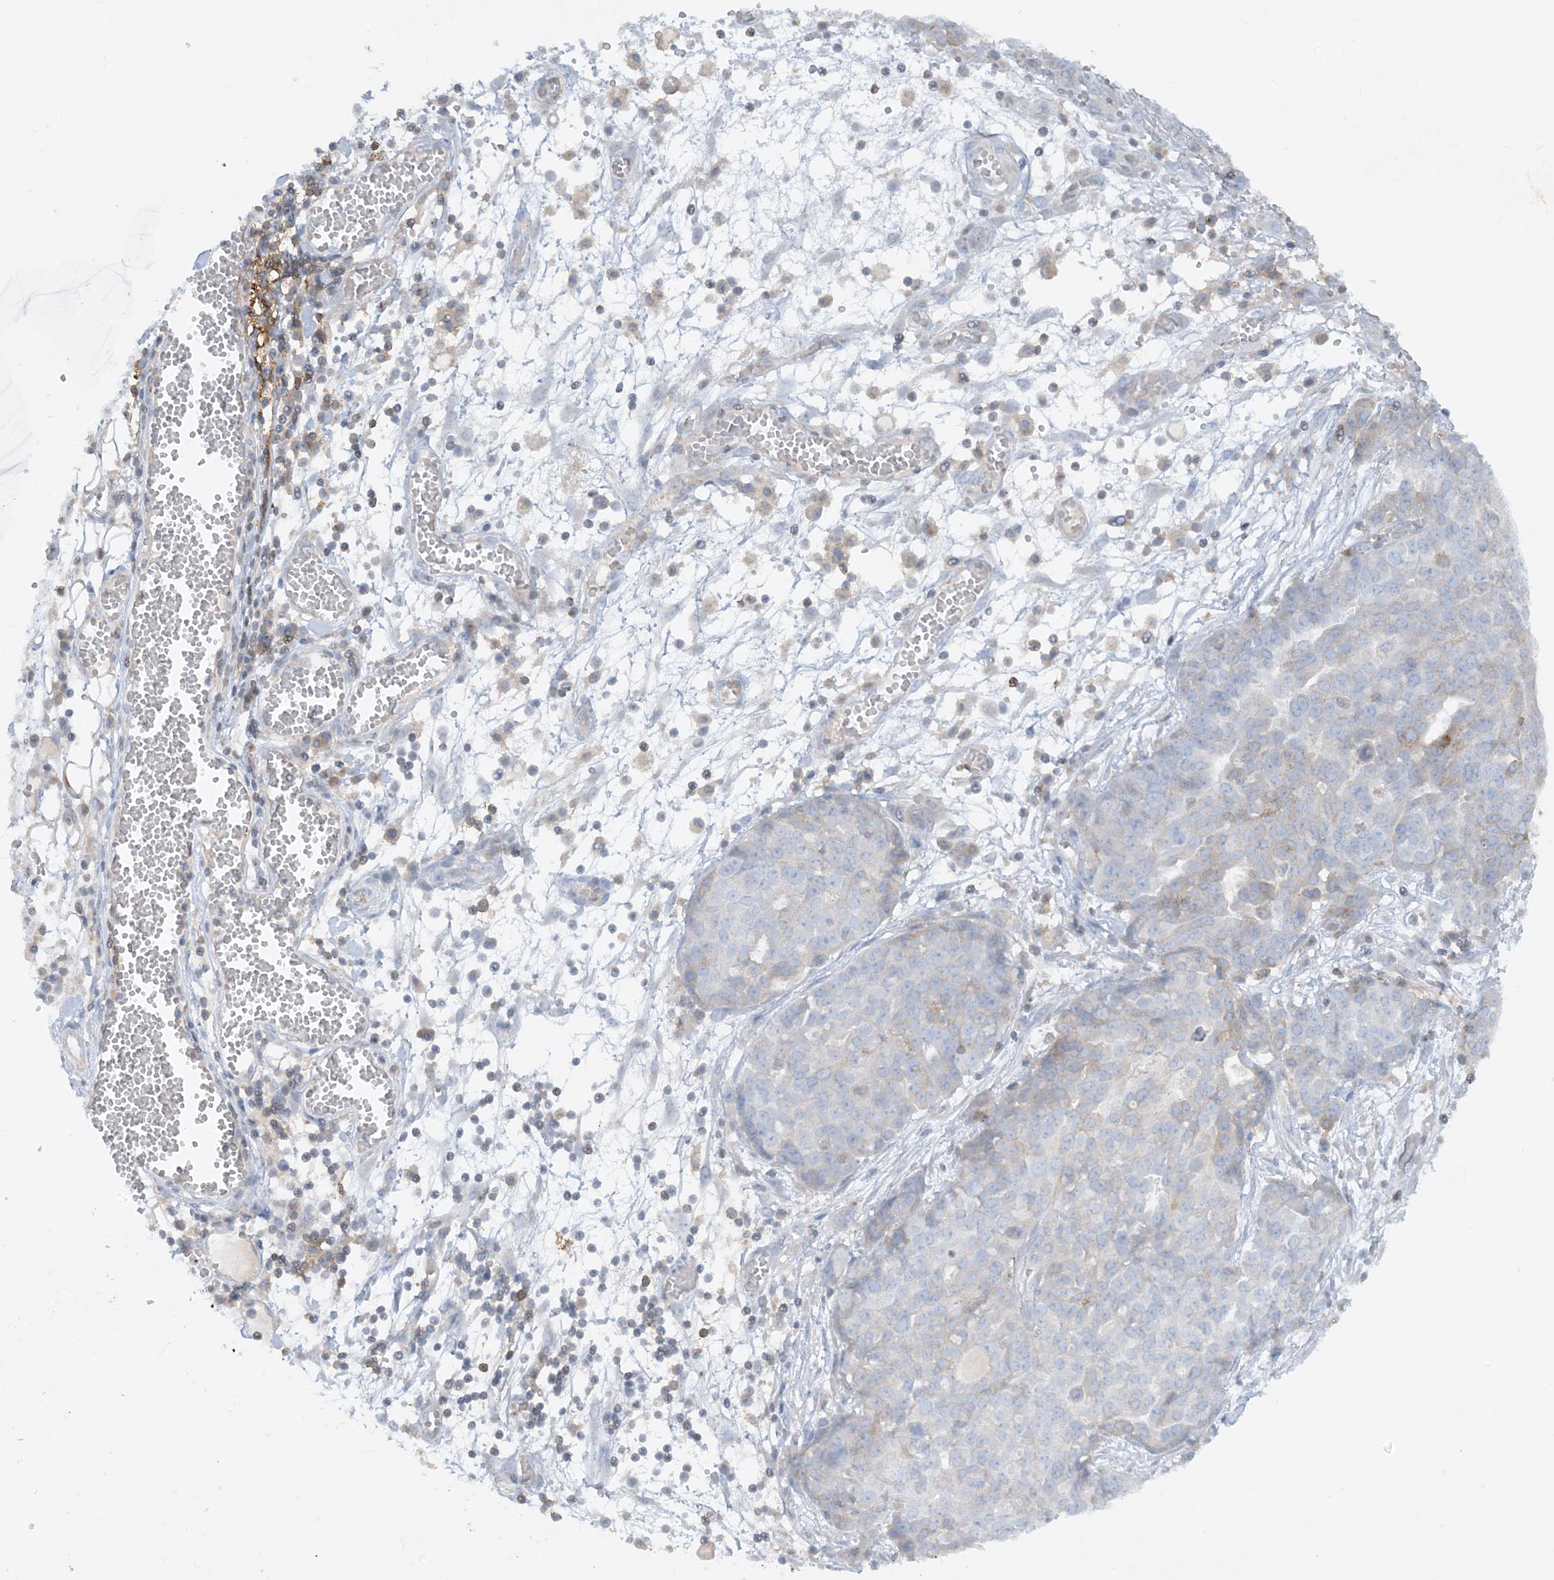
{"staining": {"intensity": "negative", "quantity": "none", "location": "none"}, "tissue": "ovarian cancer", "cell_type": "Tumor cells", "image_type": "cancer", "snomed": [{"axis": "morphology", "description": "Cystadenocarcinoma, serous, NOS"}, {"axis": "topography", "description": "Soft tissue"}, {"axis": "topography", "description": "Ovary"}], "caption": "An immunohistochemistry (IHC) micrograph of ovarian serous cystadenocarcinoma is shown. There is no staining in tumor cells of ovarian serous cystadenocarcinoma.", "gene": "HLA-E", "patient": {"sex": "female", "age": 57}}